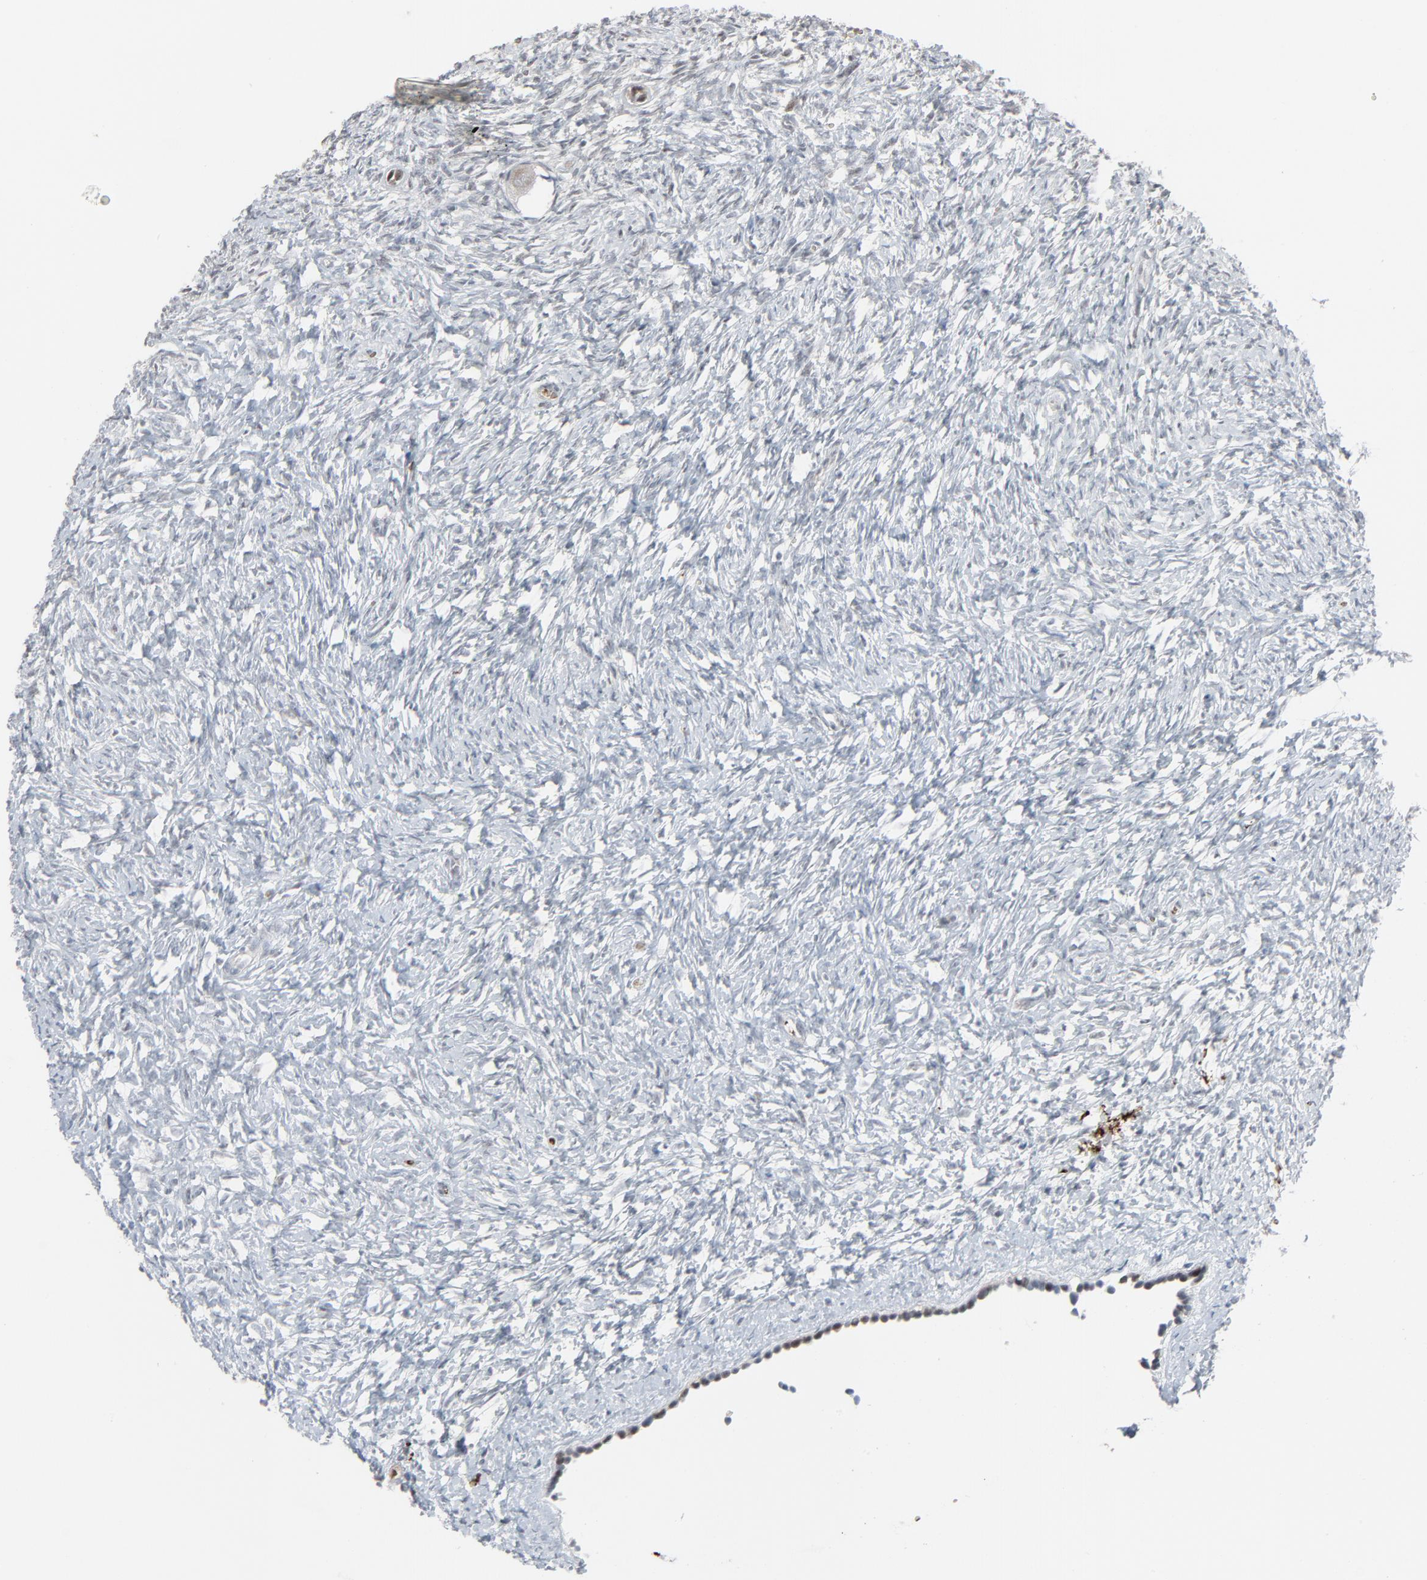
{"staining": {"intensity": "weak", "quantity": ">75%", "location": "cytoplasmic/membranous"}, "tissue": "ovary", "cell_type": "Follicle cells", "image_type": "normal", "snomed": [{"axis": "morphology", "description": "Normal tissue, NOS"}, {"axis": "topography", "description": "Ovary"}], "caption": "A brown stain labels weak cytoplasmic/membranous staining of a protein in follicle cells of normal ovary.", "gene": "SAGE1", "patient": {"sex": "female", "age": 35}}